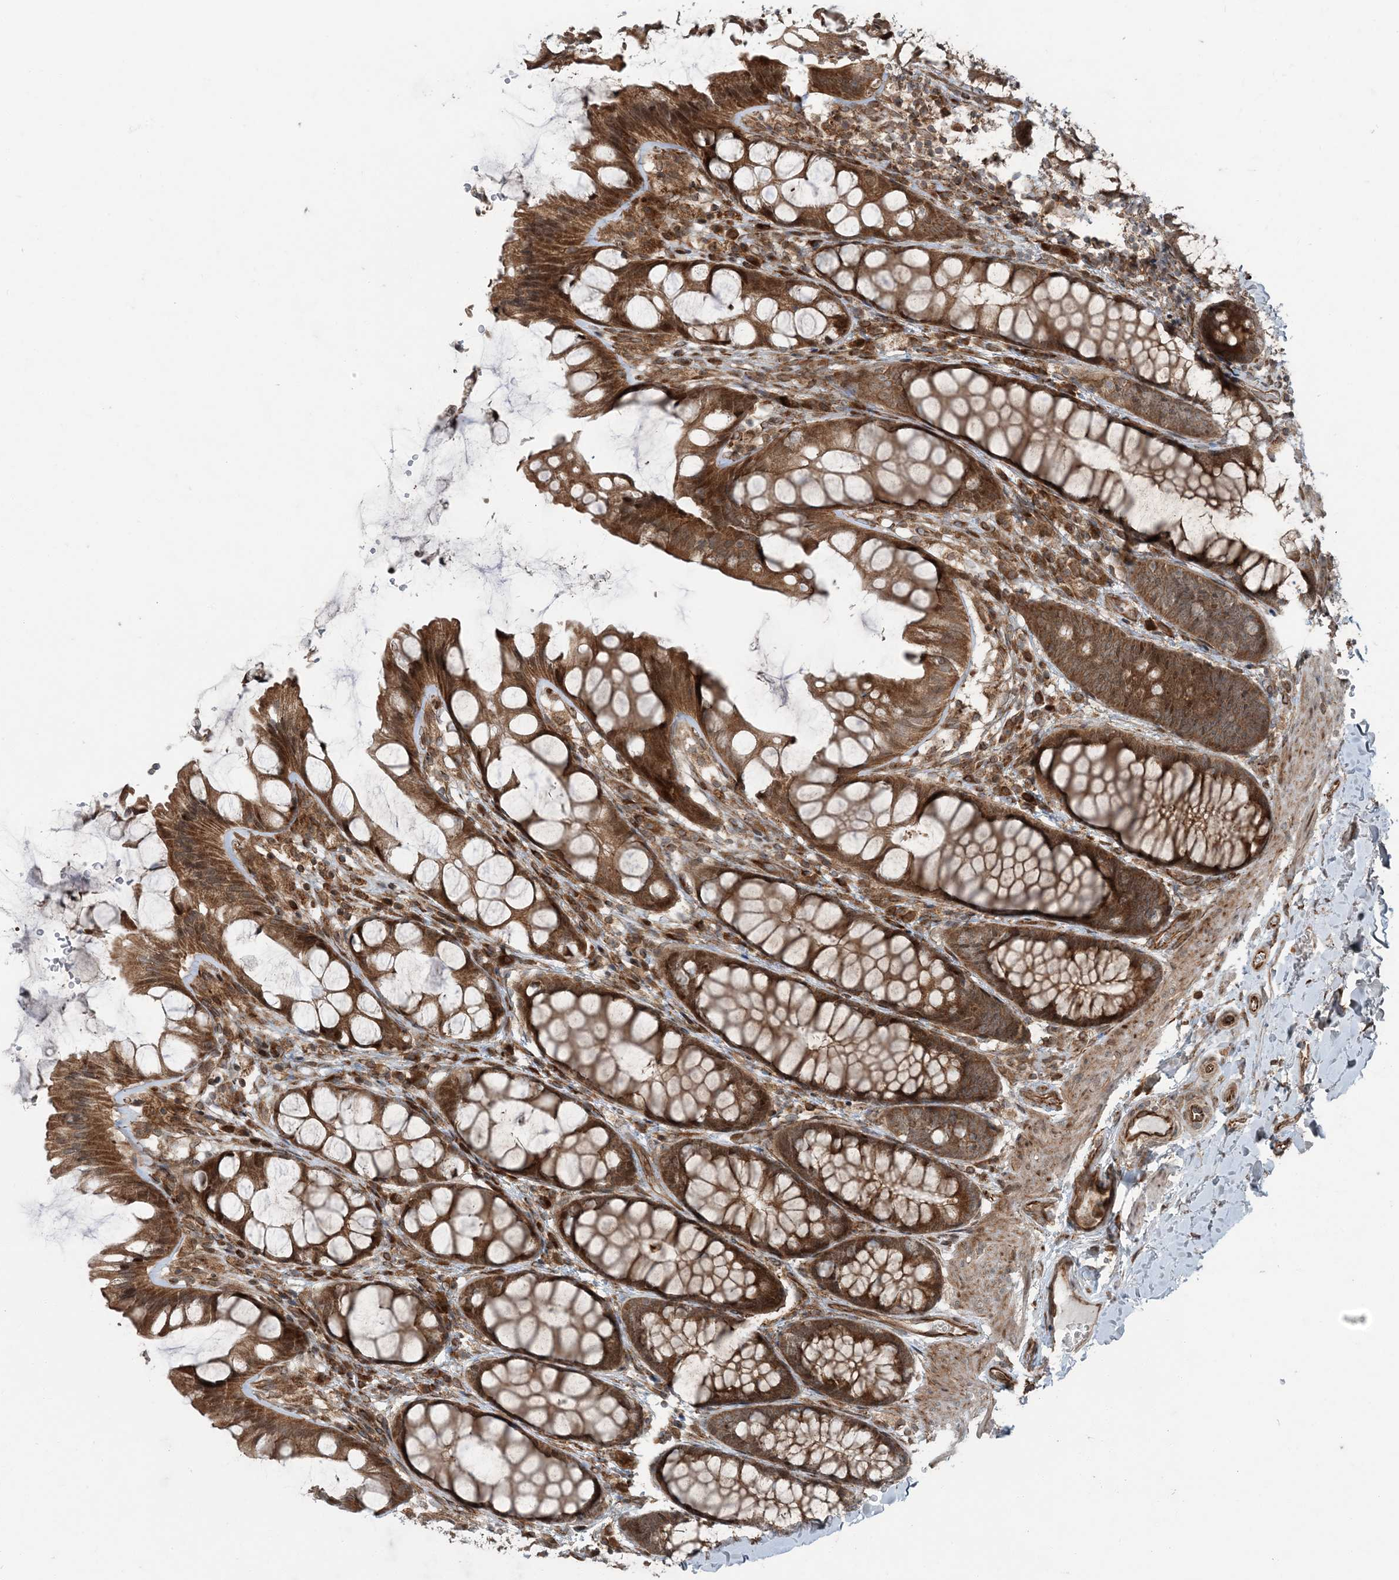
{"staining": {"intensity": "strong", "quantity": ">75%", "location": "cytoplasmic/membranous"}, "tissue": "colon", "cell_type": "Endothelial cells", "image_type": "normal", "snomed": [{"axis": "morphology", "description": "Normal tissue, NOS"}, {"axis": "topography", "description": "Colon"}], "caption": "An immunohistochemistry image of normal tissue is shown. Protein staining in brown highlights strong cytoplasmic/membranous positivity in colon within endothelial cells.", "gene": "EDEM2", "patient": {"sex": "male", "age": 47}}